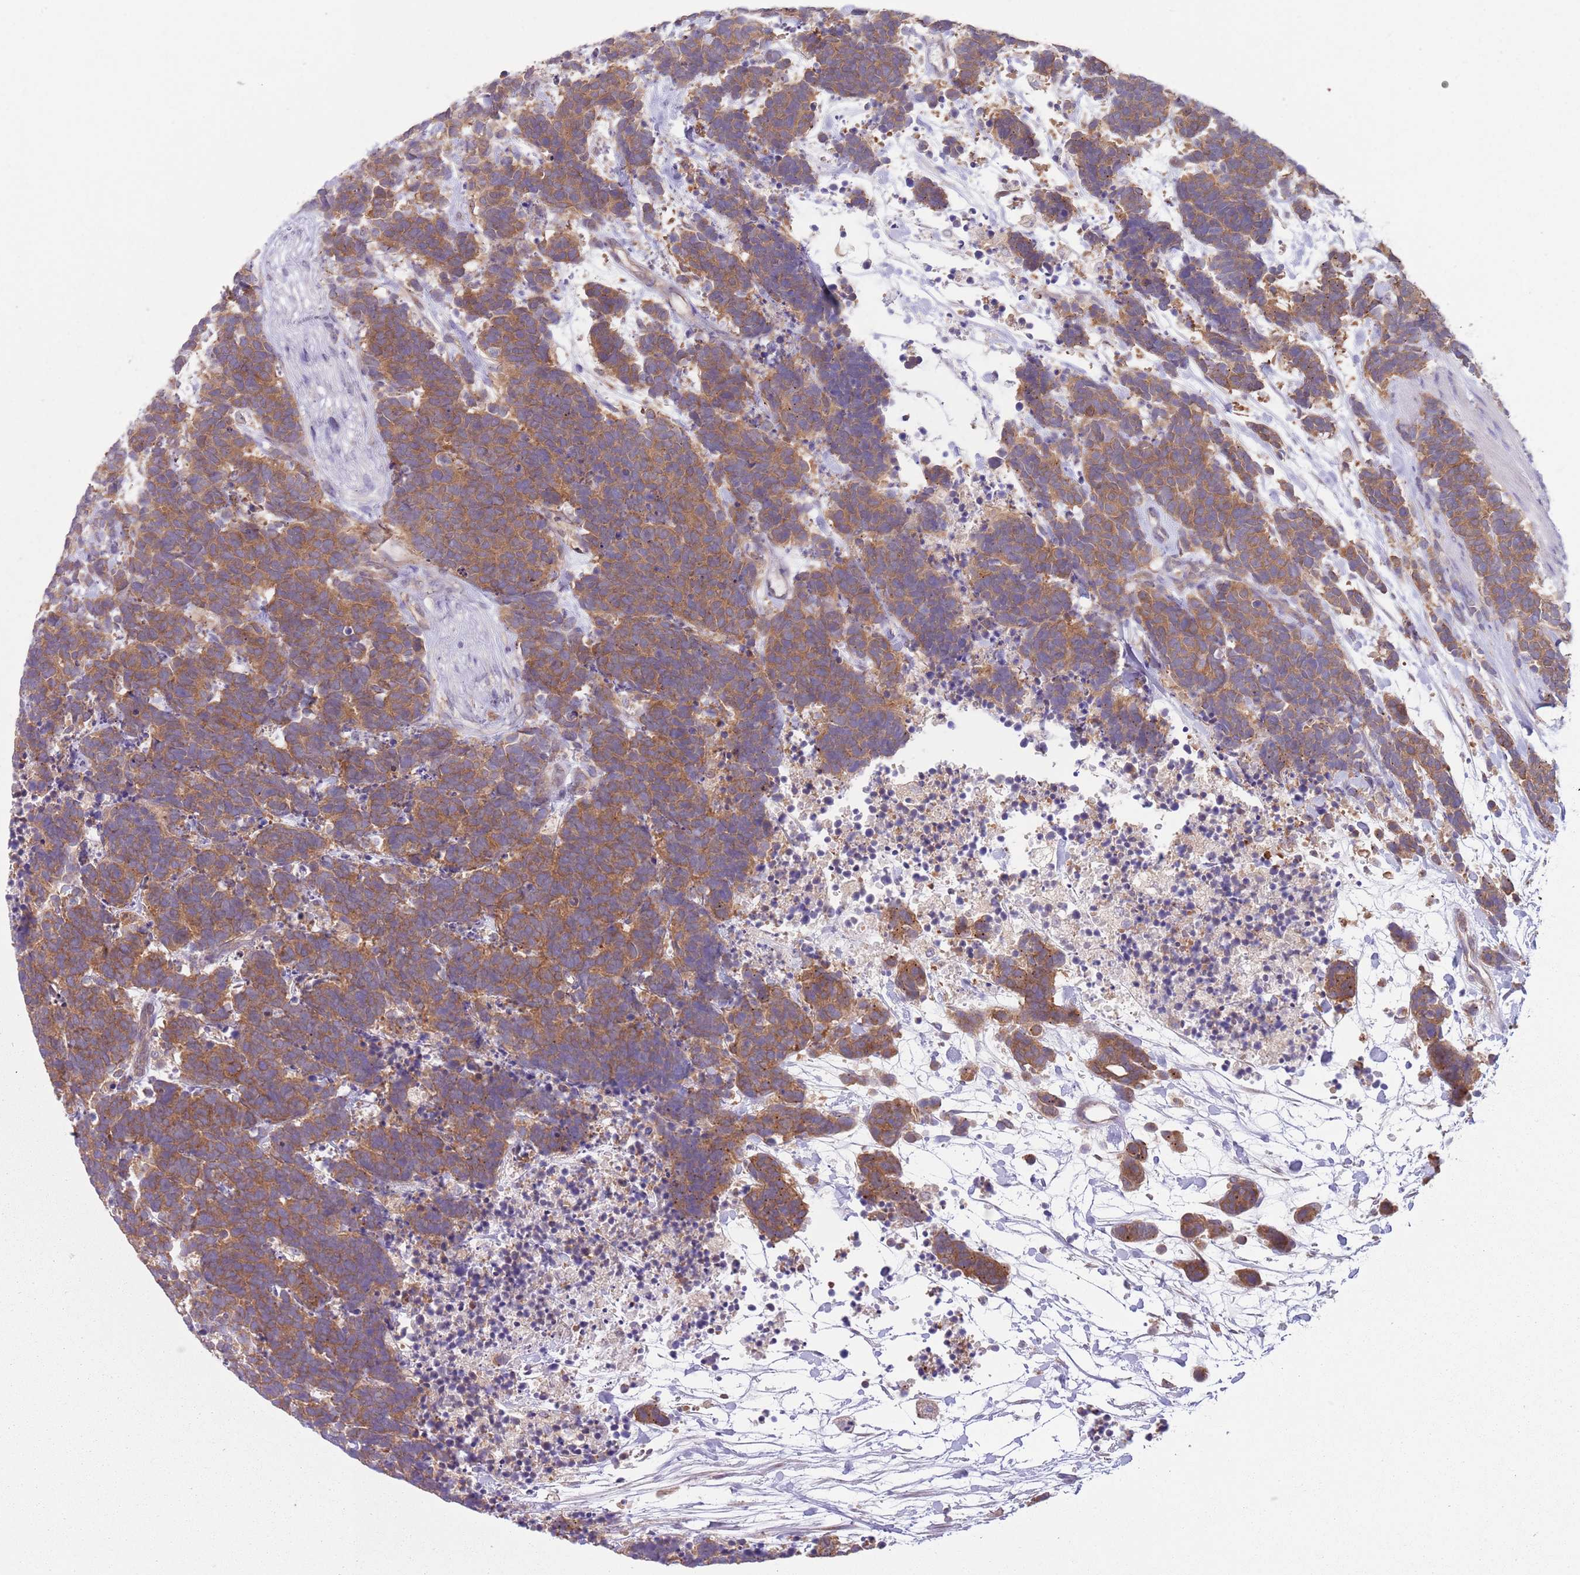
{"staining": {"intensity": "moderate", "quantity": ">75%", "location": "cytoplasmic/membranous"}, "tissue": "carcinoid", "cell_type": "Tumor cells", "image_type": "cancer", "snomed": [{"axis": "morphology", "description": "Carcinoma, NOS"}, {"axis": "morphology", "description": "Carcinoid, malignant, NOS"}, {"axis": "topography", "description": "Prostate"}], "caption": "About >75% of tumor cells in human carcinoid (malignant) exhibit moderate cytoplasmic/membranous protein positivity as visualized by brown immunohistochemical staining.", "gene": "COPE", "patient": {"sex": "male", "age": 57}}